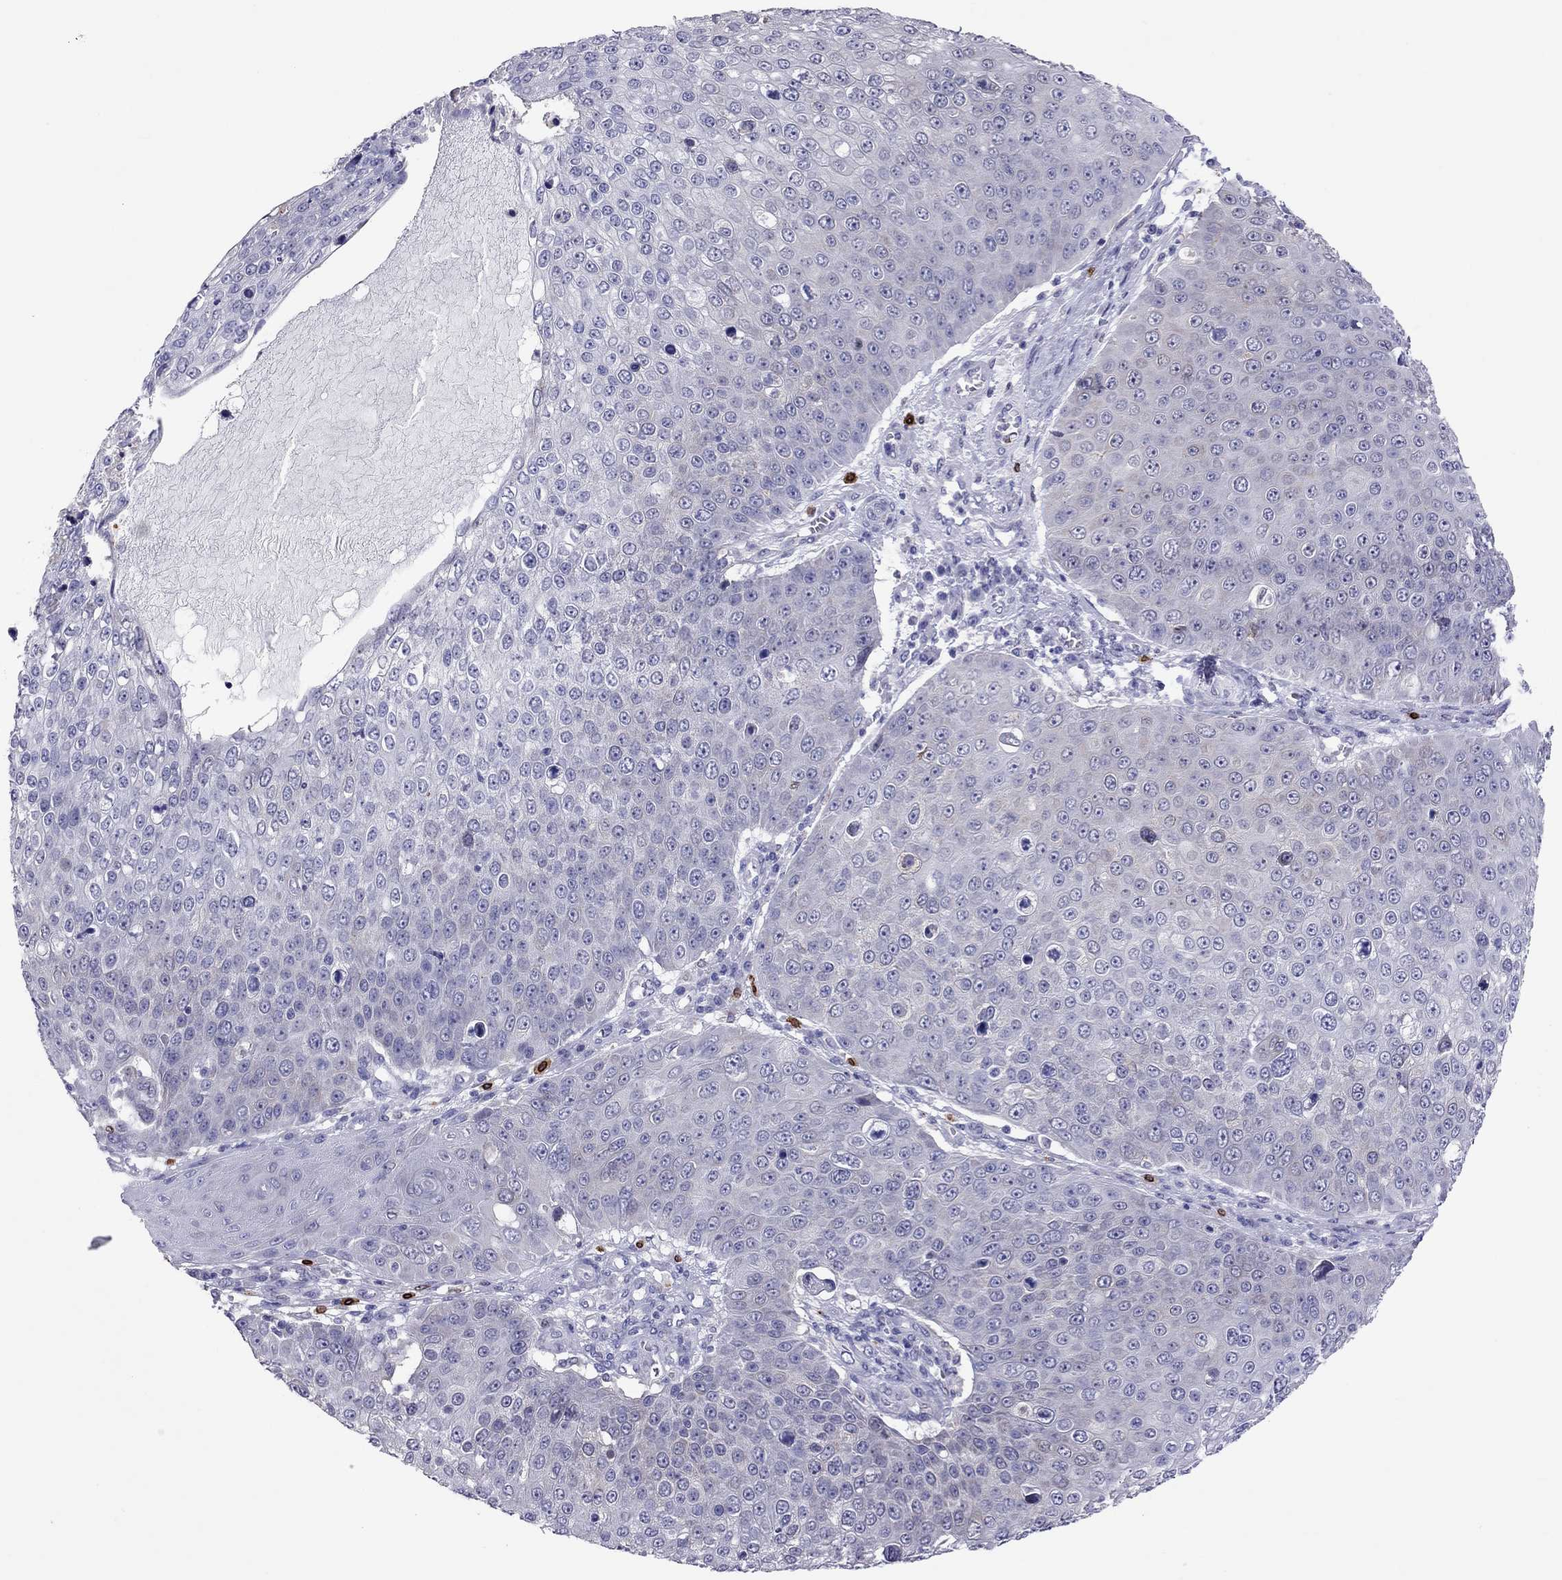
{"staining": {"intensity": "negative", "quantity": "none", "location": "none"}, "tissue": "skin cancer", "cell_type": "Tumor cells", "image_type": "cancer", "snomed": [{"axis": "morphology", "description": "Squamous cell carcinoma, NOS"}, {"axis": "topography", "description": "Skin"}], "caption": "DAB immunohistochemical staining of human skin cancer (squamous cell carcinoma) displays no significant positivity in tumor cells.", "gene": "ADORA2A", "patient": {"sex": "male", "age": 71}}